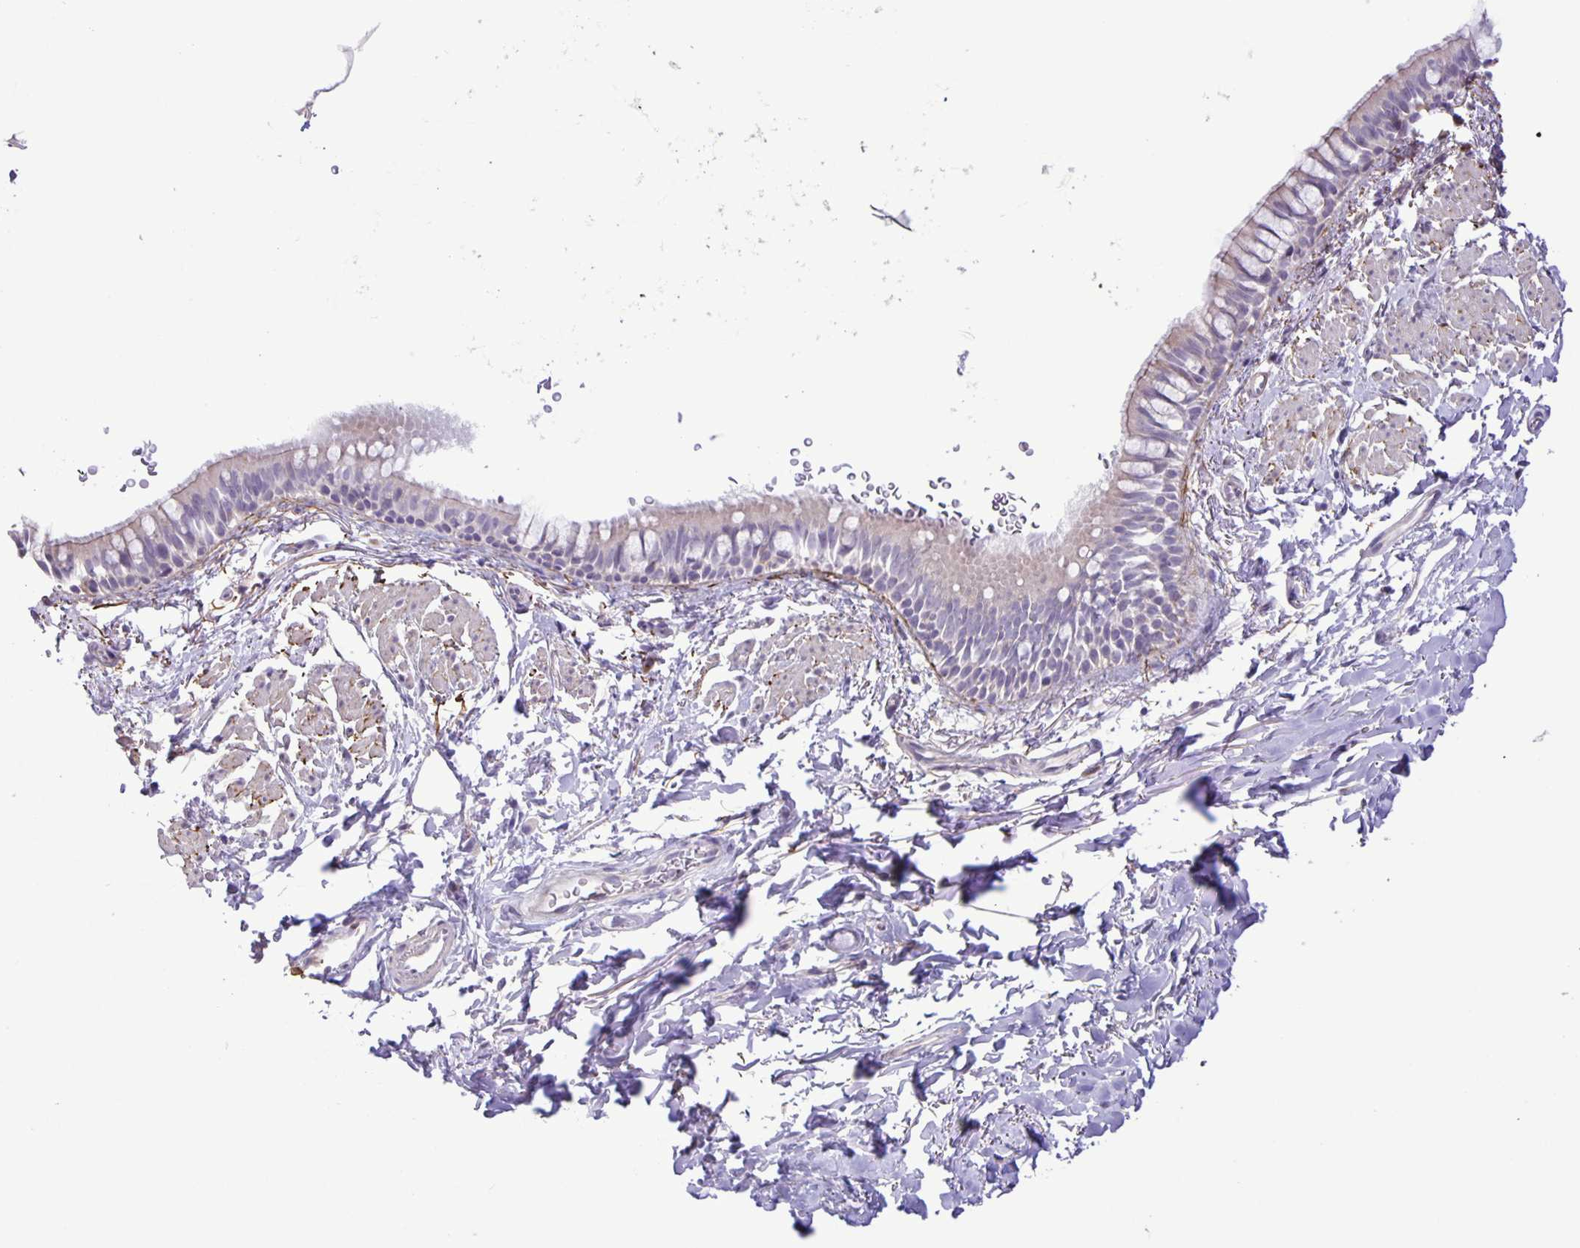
{"staining": {"intensity": "negative", "quantity": "none", "location": "none"}, "tissue": "bronchus", "cell_type": "Respiratory epithelial cells", "image_type": "normal", "snomed": [{"axis": "morphology", "description": "Normal tissue, NOS"}, {"axis": "topography", "description": "Lymph node"}, {"axis": "topography", "description": "Cartilage tissue"}, {"axis": "topography", "description": "Bronchus"}], "caption": "Immunohistochemical staining of benign human bronchus shows no significant positivity in respiratory epithelial cells.", "gene": "ADCK1", "patient": {"sex": "female", "age": 70}}